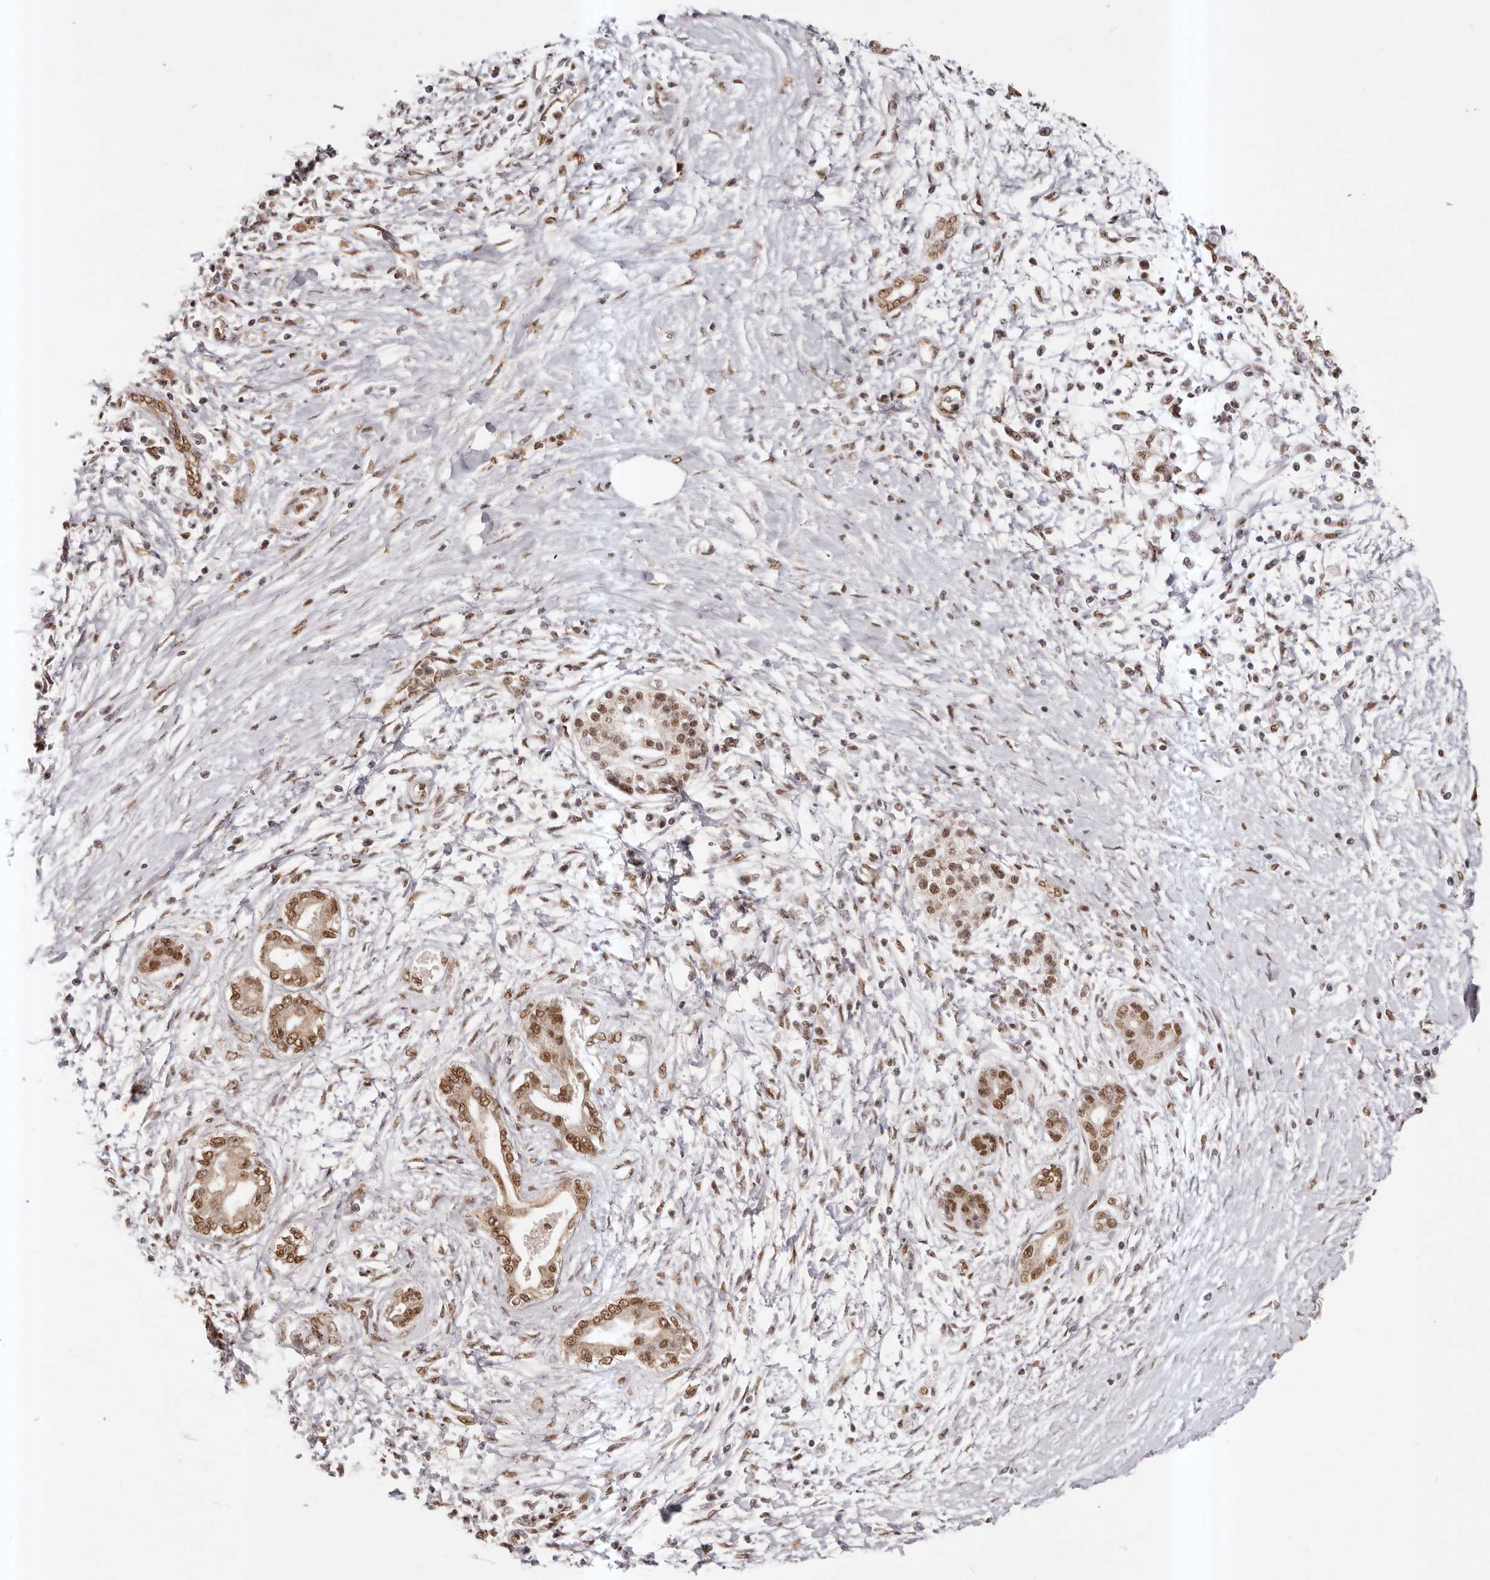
{"staining": {"intensity": "strong", "quantity": ">75%", "location": "nuclear"}, "tissue": "pancreatic cancer", "cell_type": "Tumor cells", "image_type": "cancer", "snomed": [{"axis": "morphology", "description": "Adenocarcinoma, NOS"}, {"axis": "topography", "description": "Pancreas"}], "caption": "Brown immunohistochemical staining in human pancreatic adenocarcinoma shows strong nuclear staining in approximately >75% of tumor cells.", "gene": "RPS6KA5", "patient": {"sex": "male", "age": 58}}